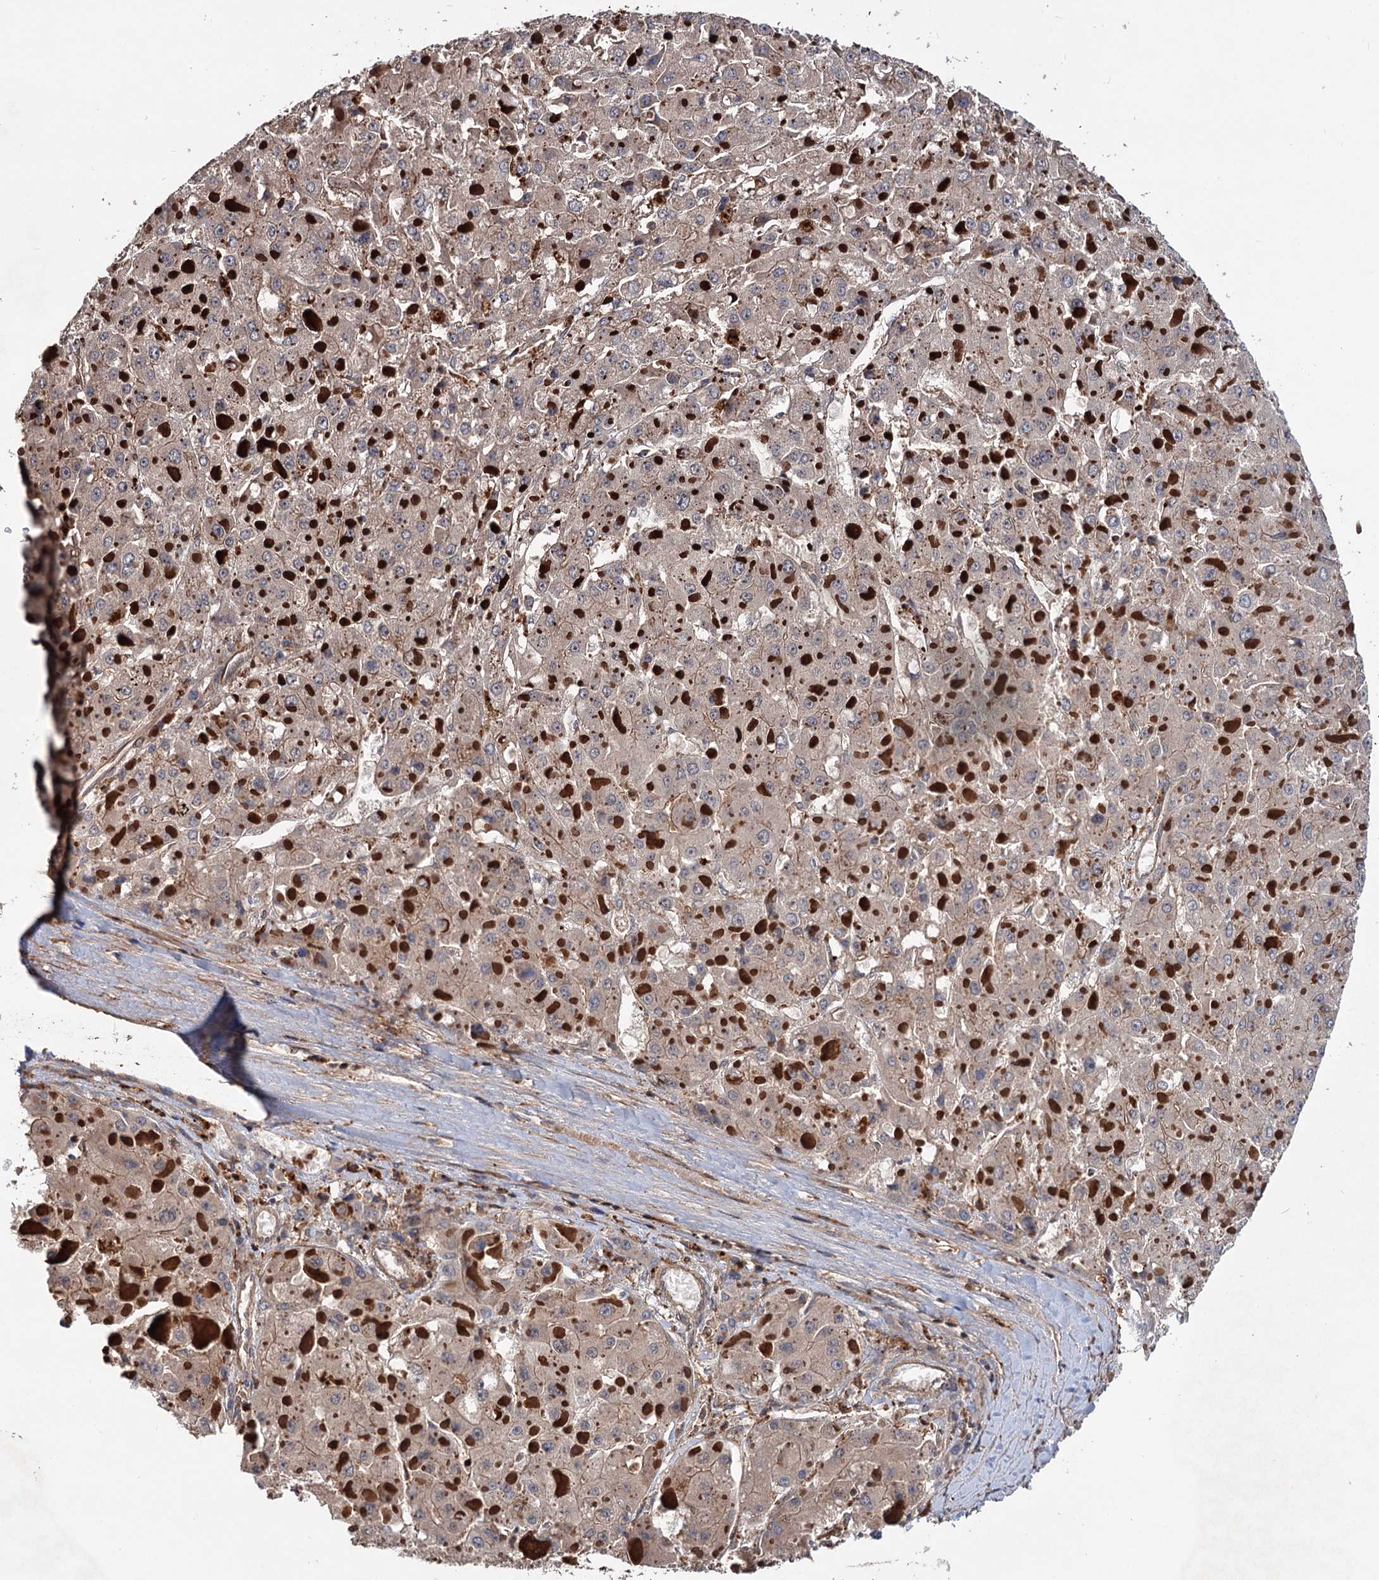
{"staining": {"intensity": "weak", "quantity": ">75%", "location": "cytoplasmic/membranous"}, "tissue": "liver cancer", "cell_type": "Tumor cells", "image_type": "cancer", "snomed": [{"axis": "morphology", "description": "Carcinoma, Hepatocellular, NOS"}, {"axis": "topography", "description": "Liver"}], "caption": "This image demonstrates immunohistochemistry (IHC) staining of liver cancer (hepatocellular carcinoma), with low weak cytoplasmic/membranous positivity in about >75% of tumor cells.", "gene": "GRIP1", "patient": {"sex": "female", "age": 73}}